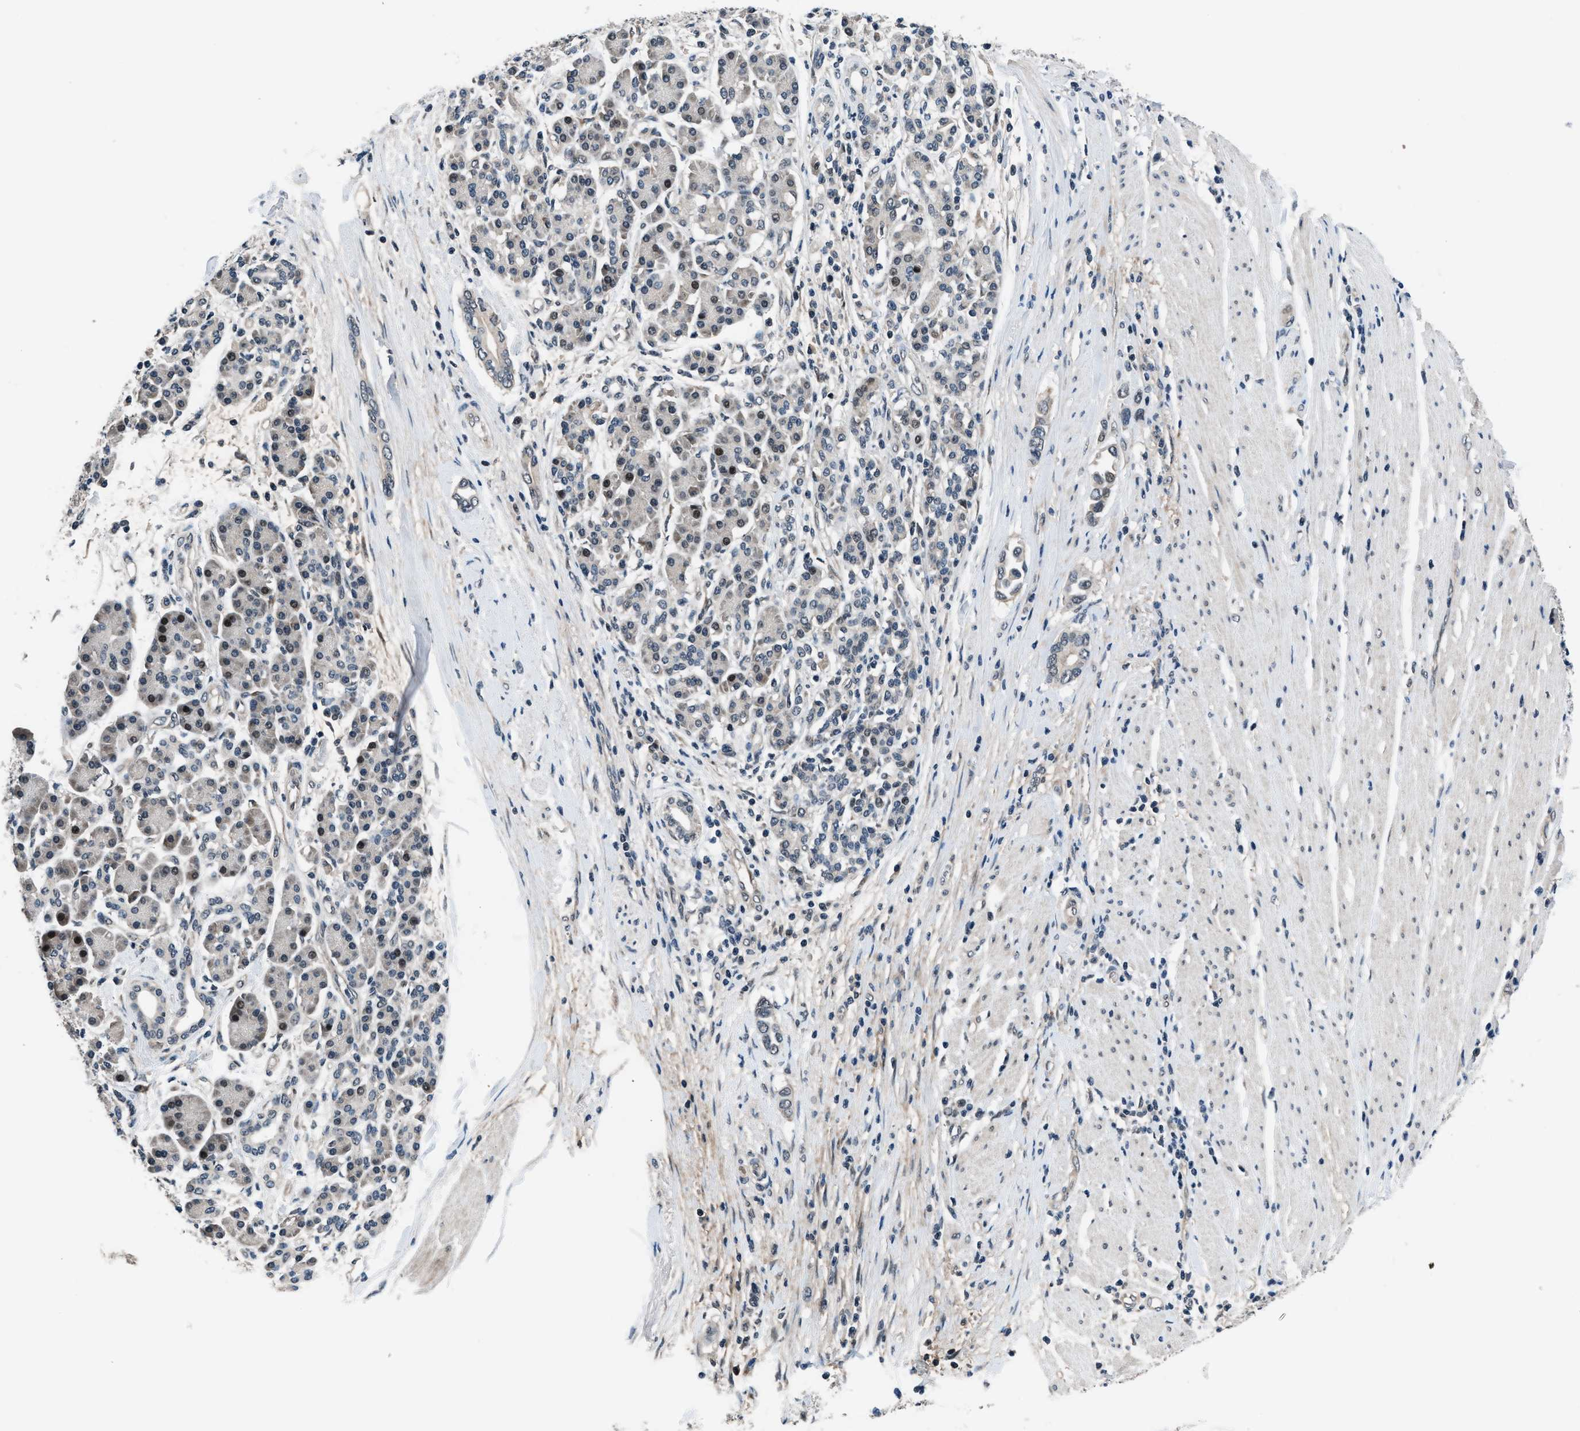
{"staining": {"intensity": "moderate", "quantity": "<25%", "location": "nuclear"}, "tissue": "pancreatic cancer", "cell_type": "Tumor cells", "image_type": "cancer", "snomed": [{"axis": "morphology", "description": "Adenocarcinoma, NOS"}, {"axis": "topography", "description": "Pancreas"}], "caption": "Moderate nuclear staining for a protein is appreciated in about <25% of tumor cells of pancreatic cancer using immunohistochemistry.", "gene": "SETD5", "patient": {"sex": "female", "age": 57}}